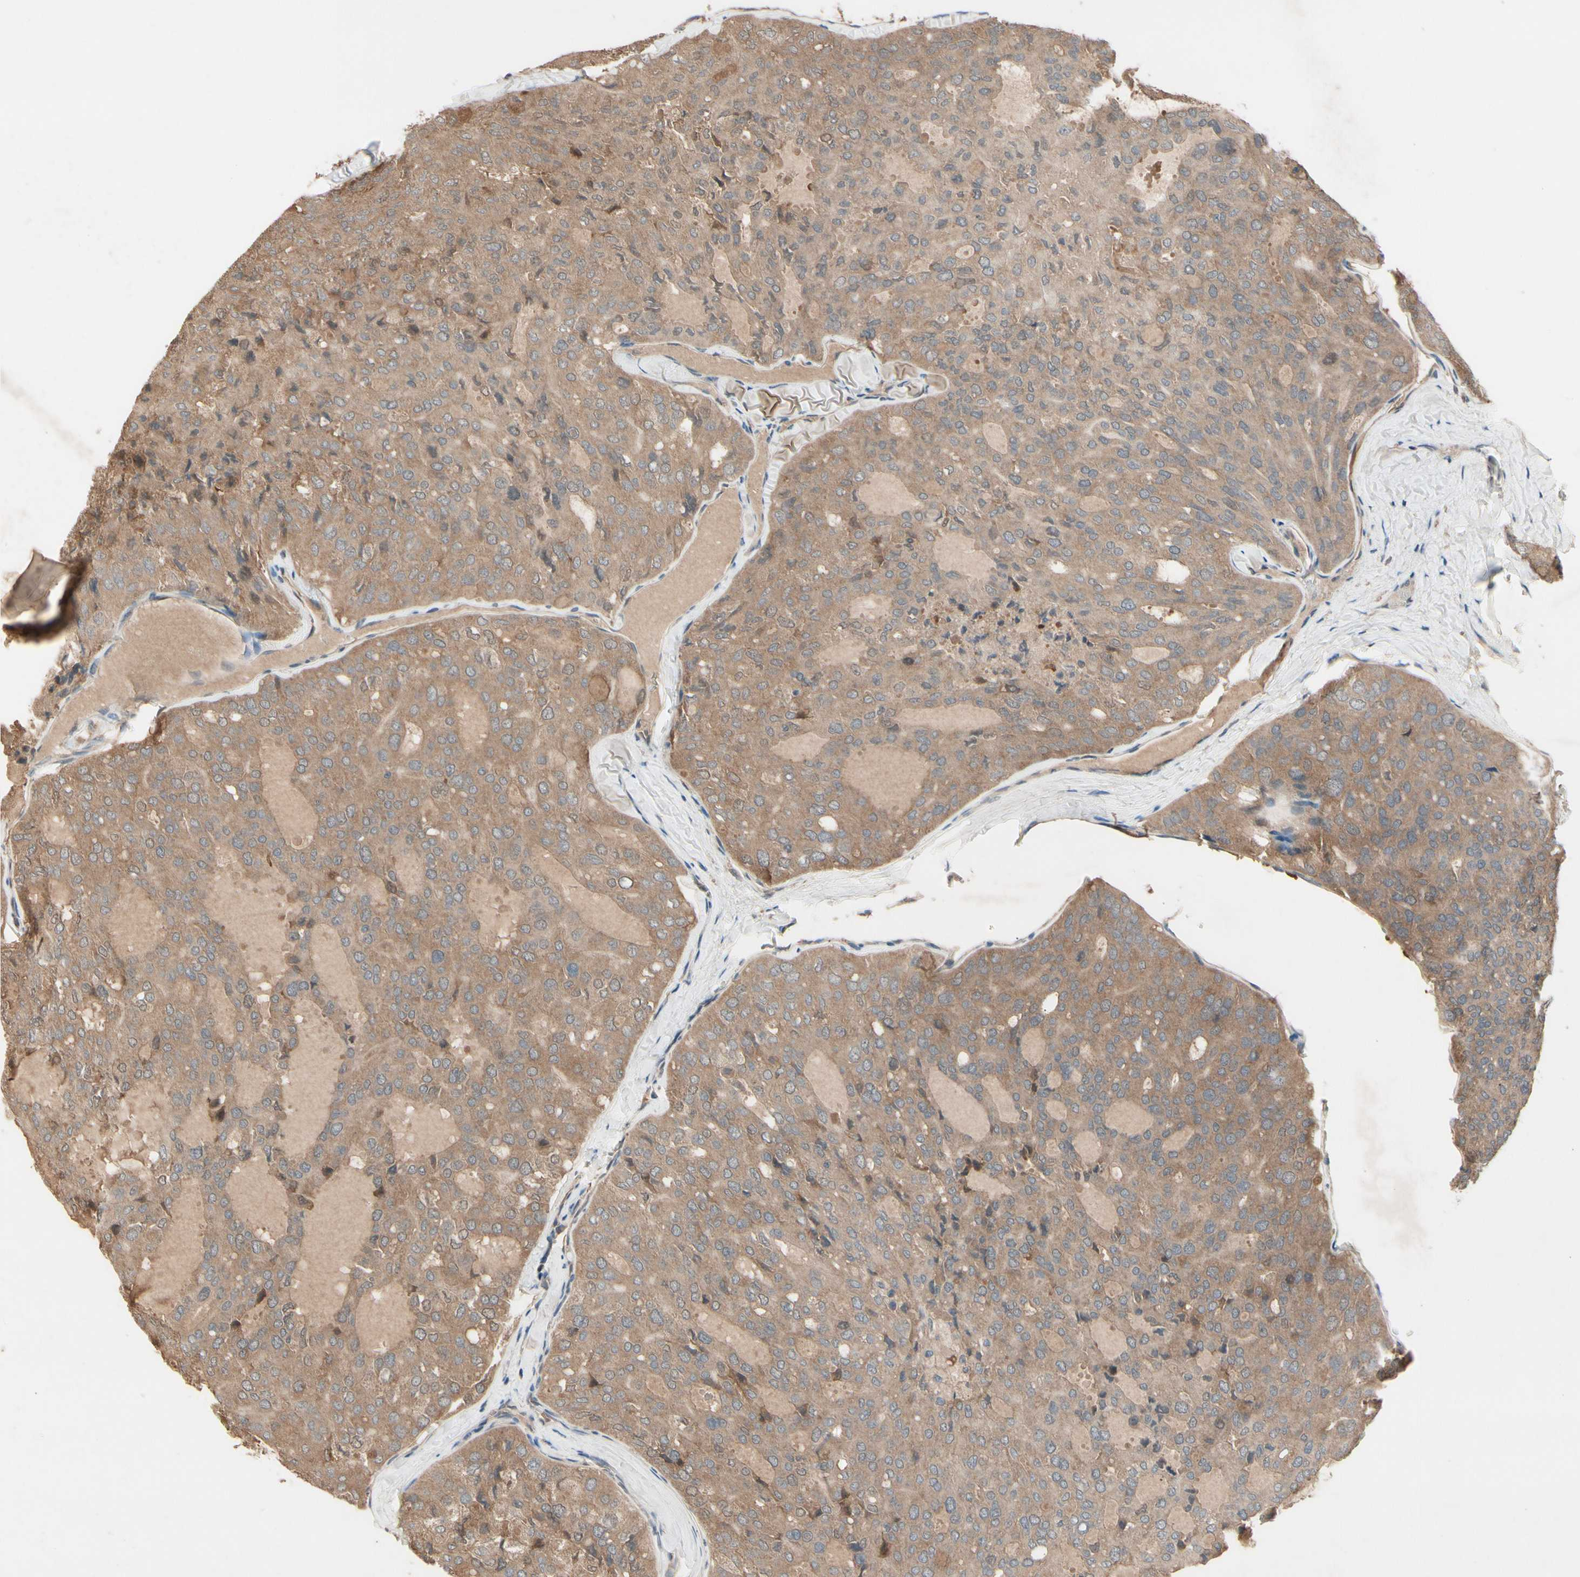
{"staining": {"intensity": "moderate", "quantity": ">75%", "location": "cytoplasmic/membranous"}, "tissue": "thyroid cancer", "cell_type": "Tumor cells", "image_type": "cancer", "snomed": [{"axis": "morphology", "description": "Follicular adenoma carcinoma, NOS"}, {"axis": "topography", "description": "Thyroid gland"}], "caption": "Tumor cells display medium levels of moderate cytoplasmic/membranous expression in approximately >75% of cells in human thyroid cancer (follicular adenoma carcinoma). The staining was performed using DAB (3,3'-diaminobenzidine), with brown indicating positive protein expression. Nuclei are stained blue with hematoxylin.", "gene": "NSF", "patient": {"sex": "male", "age": 75}}